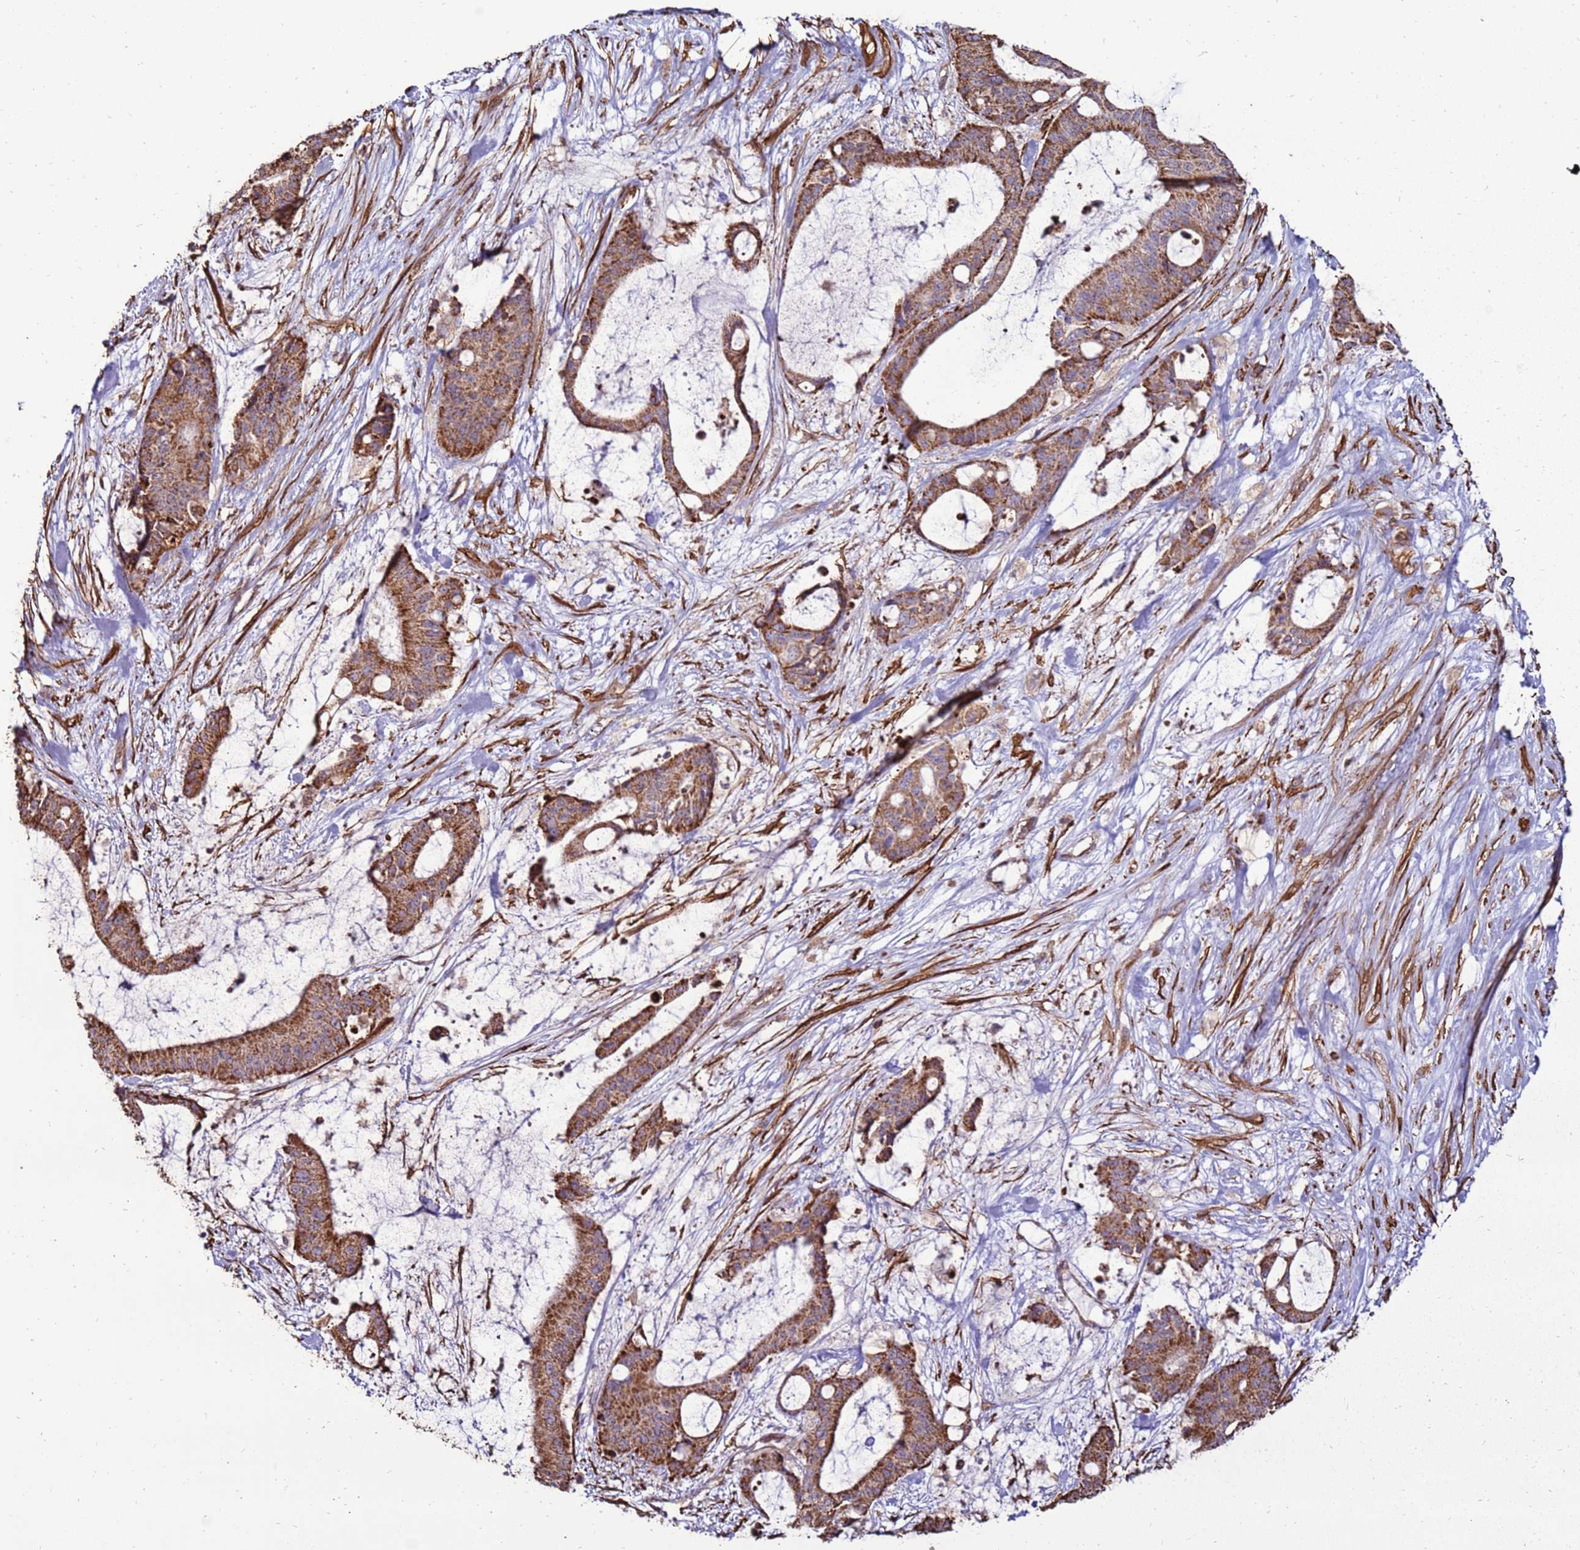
{"staining": {"intensity": "moderate", "quantity": ">75%", "location": "cytoplasmic/membranous"}, "tissue": "liver cancer", "cell_type": "Tumor cells", "image_type": "cancer", "snomed": [{"axis": "morphology", "description": "Normal tissue, NOS"}, {"axis": "morphology", "description": "Cholangiocarcinoma"}, {"axis": "topography", "description": "Liver"}, {"axis": "topography", "description": "Peripheral nerve tissue"}], "caption": "A brown stain highlights moderate cytoplasmic/membranous staining of a protein in human liver cancer (cholangiocarcinoma) tumor cells.", "gene": "DDX59", "patient": {"sex": "female", "age": 73}}